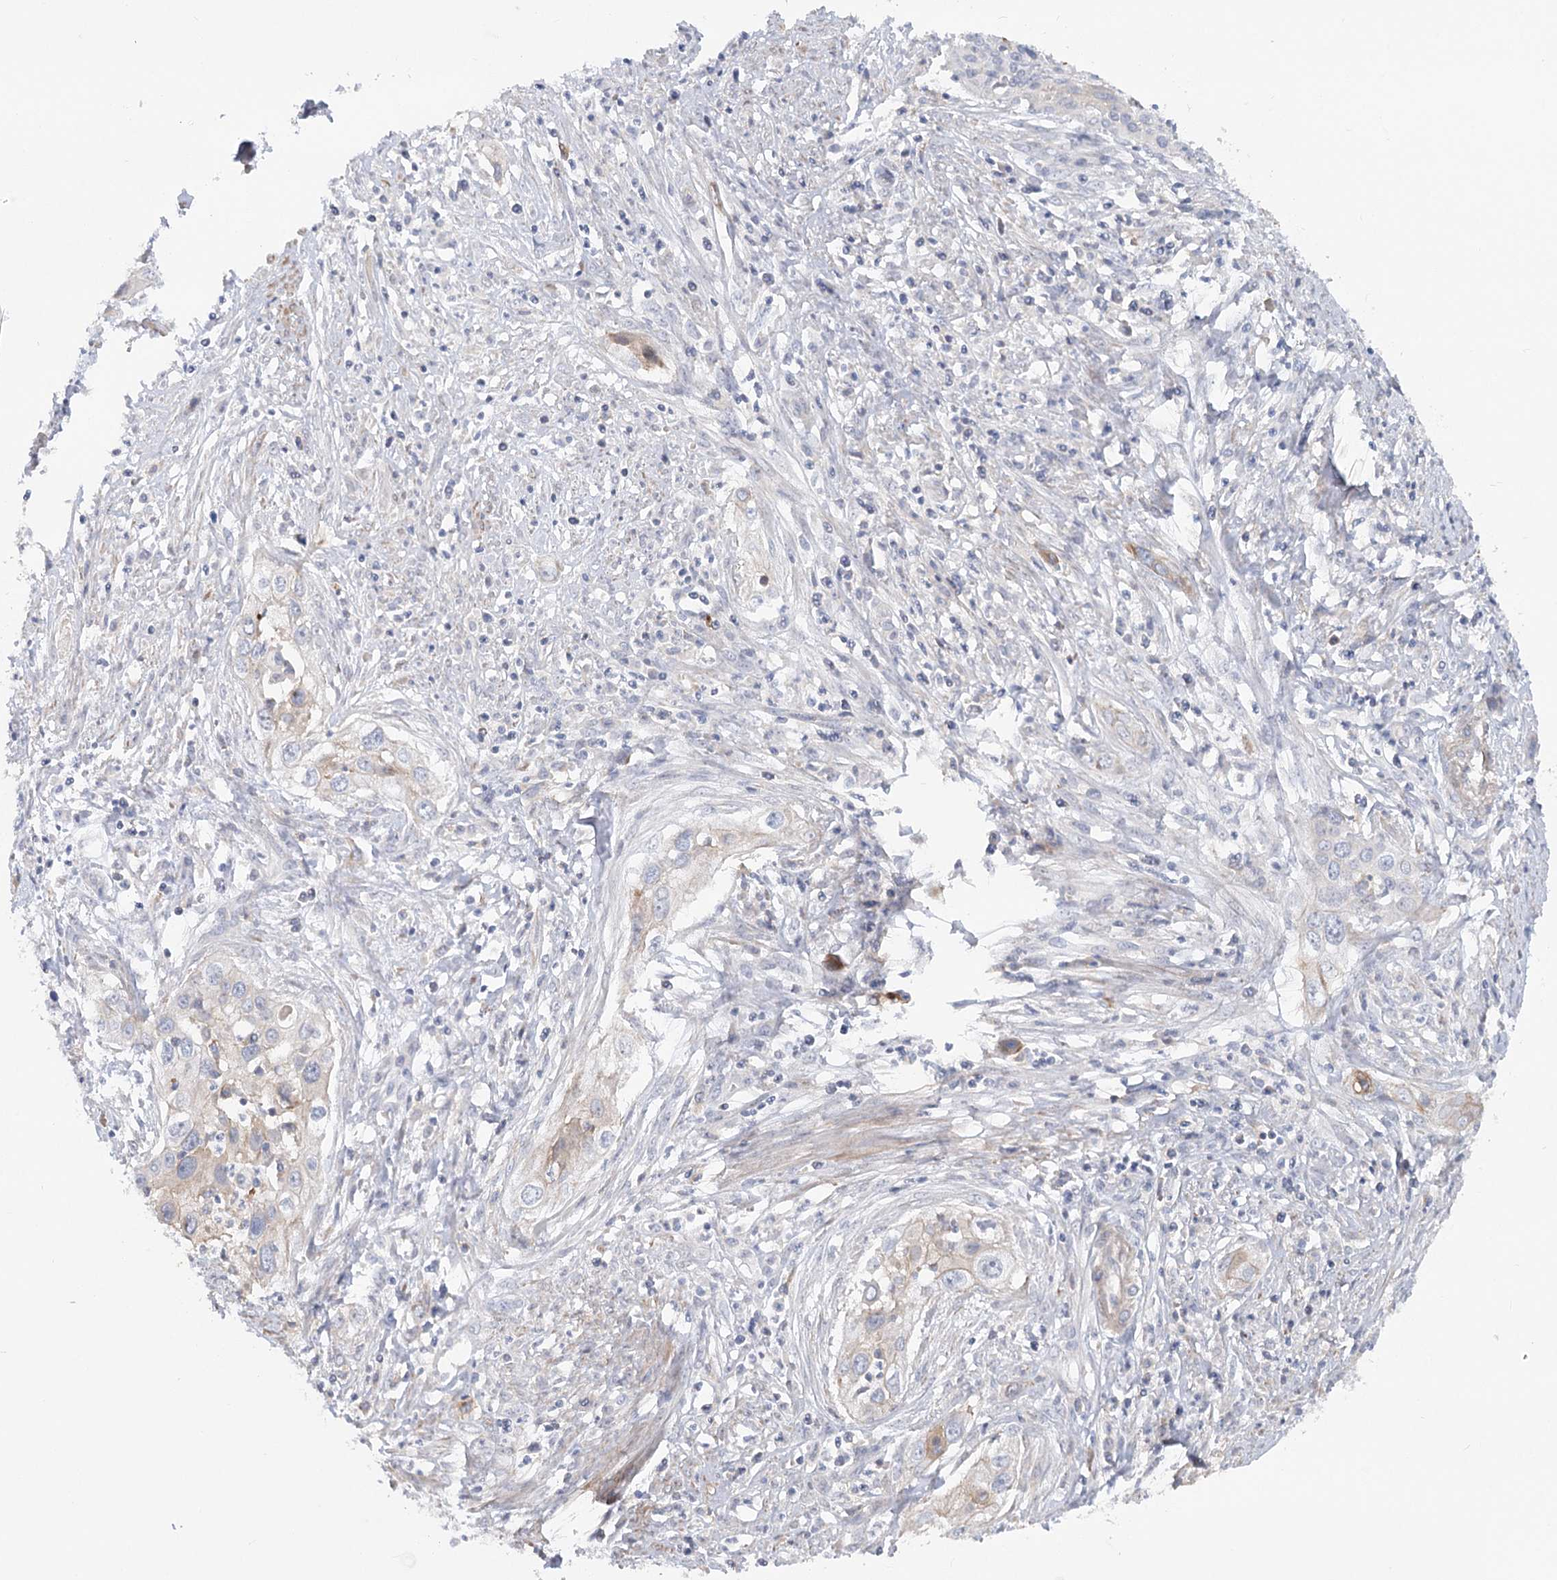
{"staining": {"intensity": "negative", "quantity": "none", "location": "none"}, "tissue": "cervical cancer", "cell_type": "Tumor cells", "image_type": "cancer", "snomed": [{"axis": "morphology", "description": "Squamous cell carcinoma, NOS"}, {"axis": "topography", "description": "Cervix"}], "caption": "Immunohistochemistry (IHC) of human cervical cancer displays no positivity in tumor cells.", "gene": "SCN11A", "patient": {"sex": "female", "age": 34}}